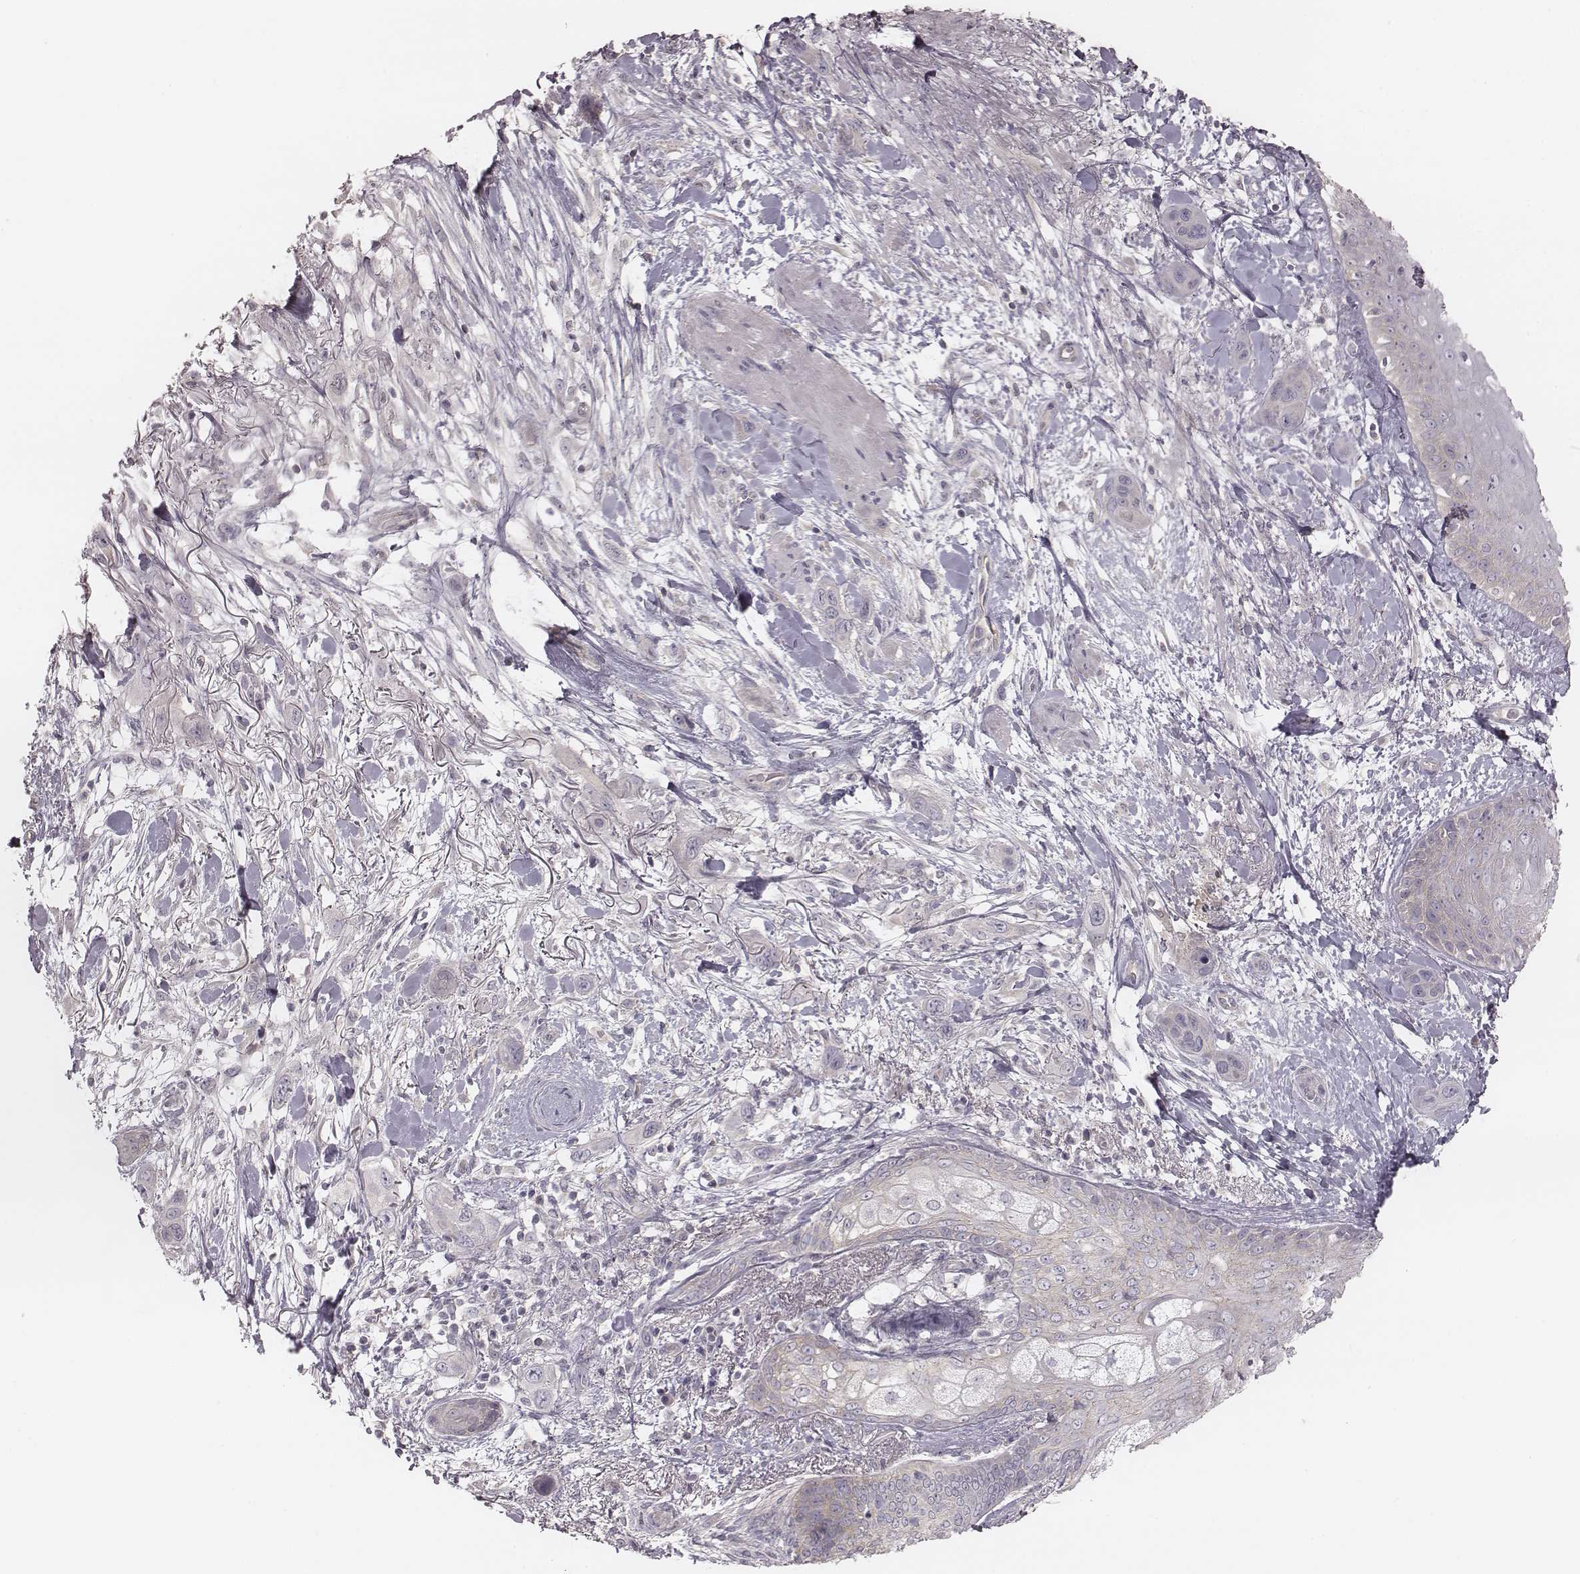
{"staining": {"intensity": "negative", "quantity": "none", "location": "none"}, "tissue": "skin cancer", "cell_type": "Tumor cells", "image_type": "cancer", "snomed": [{"axis": "morphology", "description": "Squamous cell carcinoma, NOS"}, {"axis": "topography", "description": "Skin"}], "caption": "The histopathology image shows no staining of tumor cells in skin cancer (squamous cell carcinoma). Brightfield microscopy of immunohistochemistry stained with DAB (3,3'-diaminobenzidine) (brown) and hematoxylin (blue), captured at high magnification.", "gene": "TDRD5", "patient": {"sex": "male", "age": 79}}